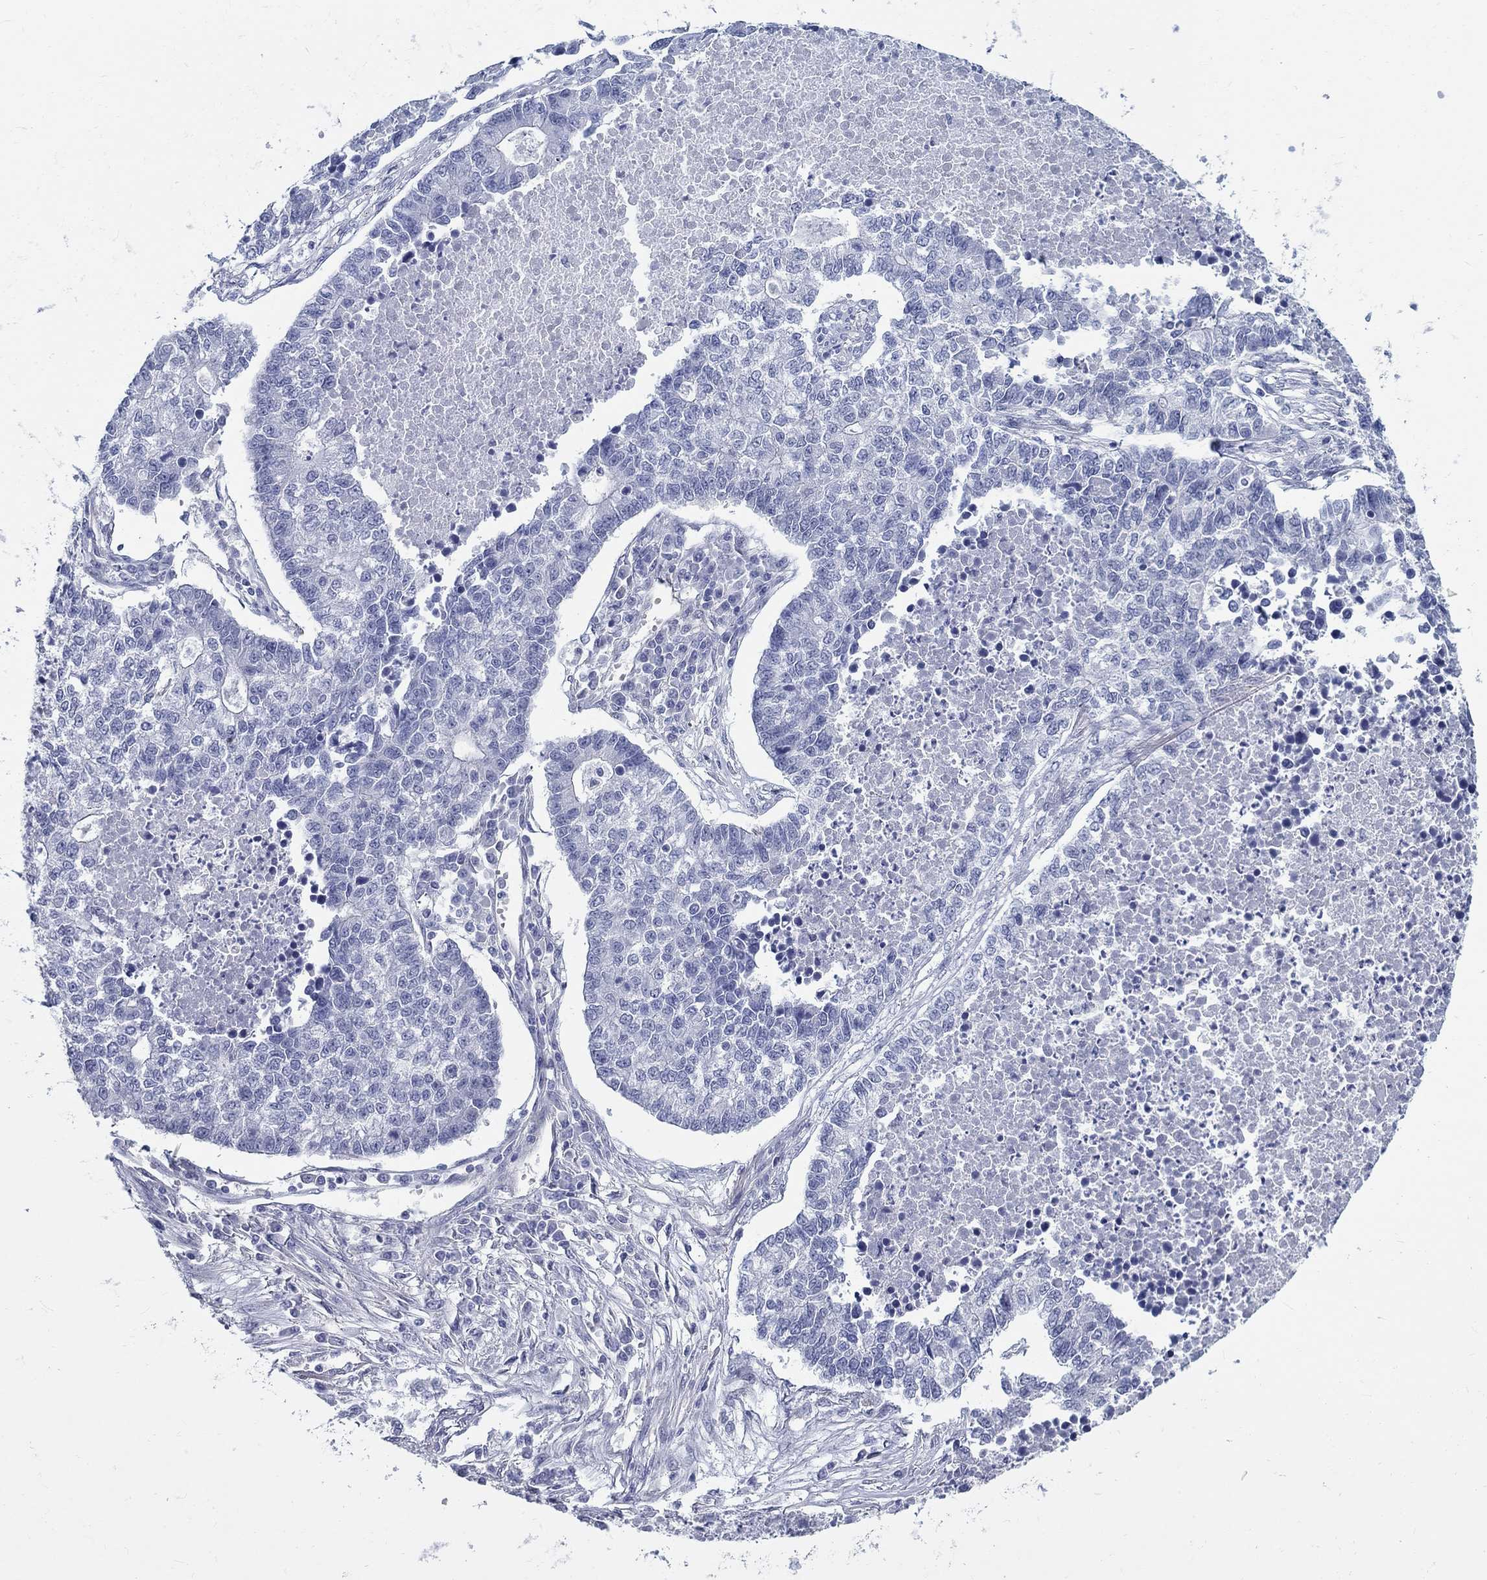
{"staining": {"intensity": "negative", "quantity": "none", "location": "none"}, "tissue": "lung cancer", "cell_type": "Tumor cells", "image_type": "cancer", "snomed": [{"axis": "morphology", "description": "Adenocarcinoma, NOS"}, {"axis": "topography", "description": "Lung"}], "caption": "The photomicrograph exhibits no significant expression in tumor cells of adenocarcinoma (lung).", "gene": "CRYGD", "patient": {"sex": "male", "age": 57}}